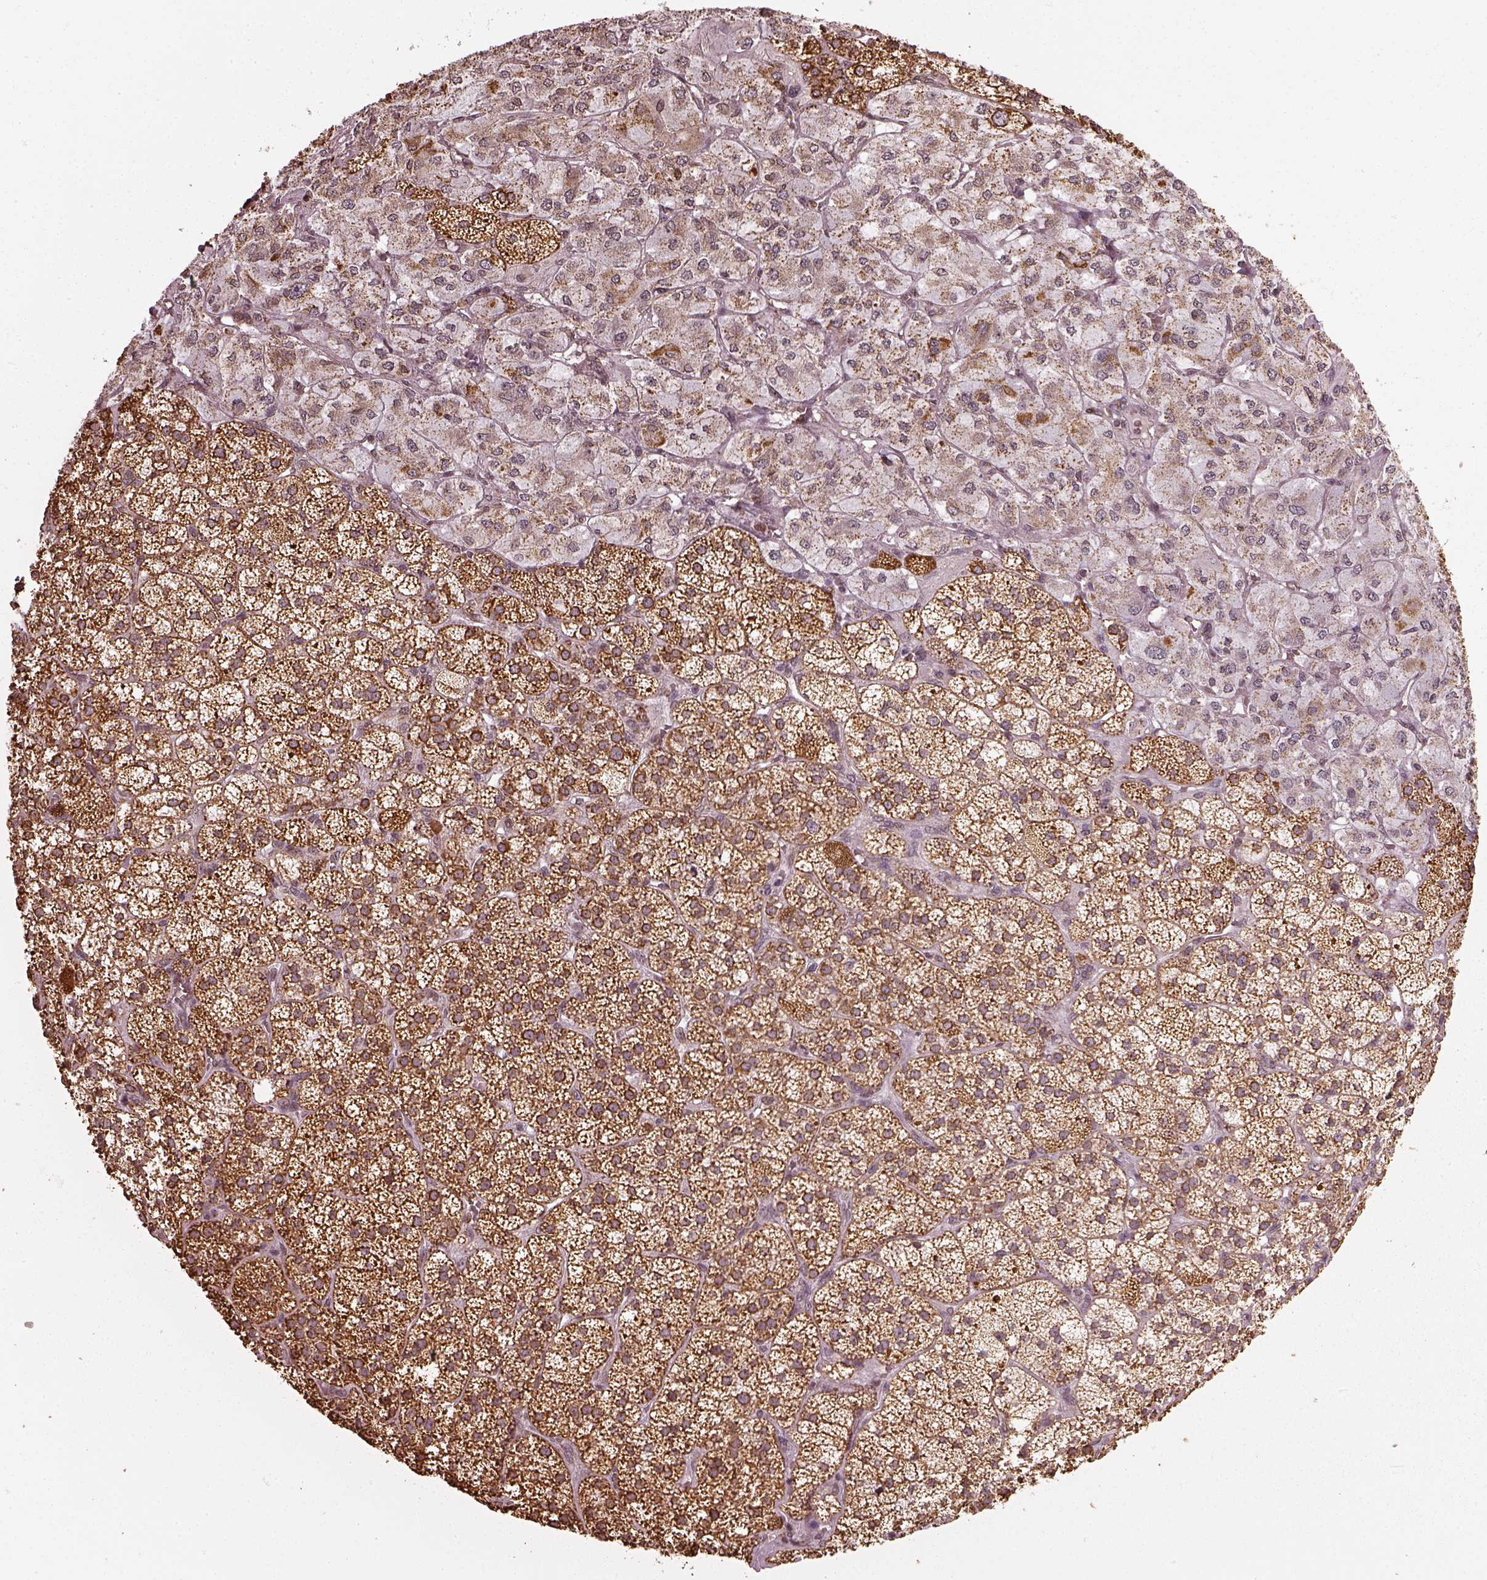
{"staining": {"intensity": "moderate", "quantity": ">75%", "location": "cytoplasmic/membranous"}, "tissue": "adrenal gland", "cell_type": "Glandular cells", "image_type": "normal", "snomed": [{"axis": "morphology", "description": "Normal tissue, NOS"}, {"axis": "topography", "description": "Adrenal gland"}], "caption": "A brown stain labels moderate cytoplasmic/membranous expression of a protein in glandular cells of benign human adrenal gland. Nuclei are stained in blue.", "gene": "ACOT2", "patient": {"sex": "female", "age": 60}}